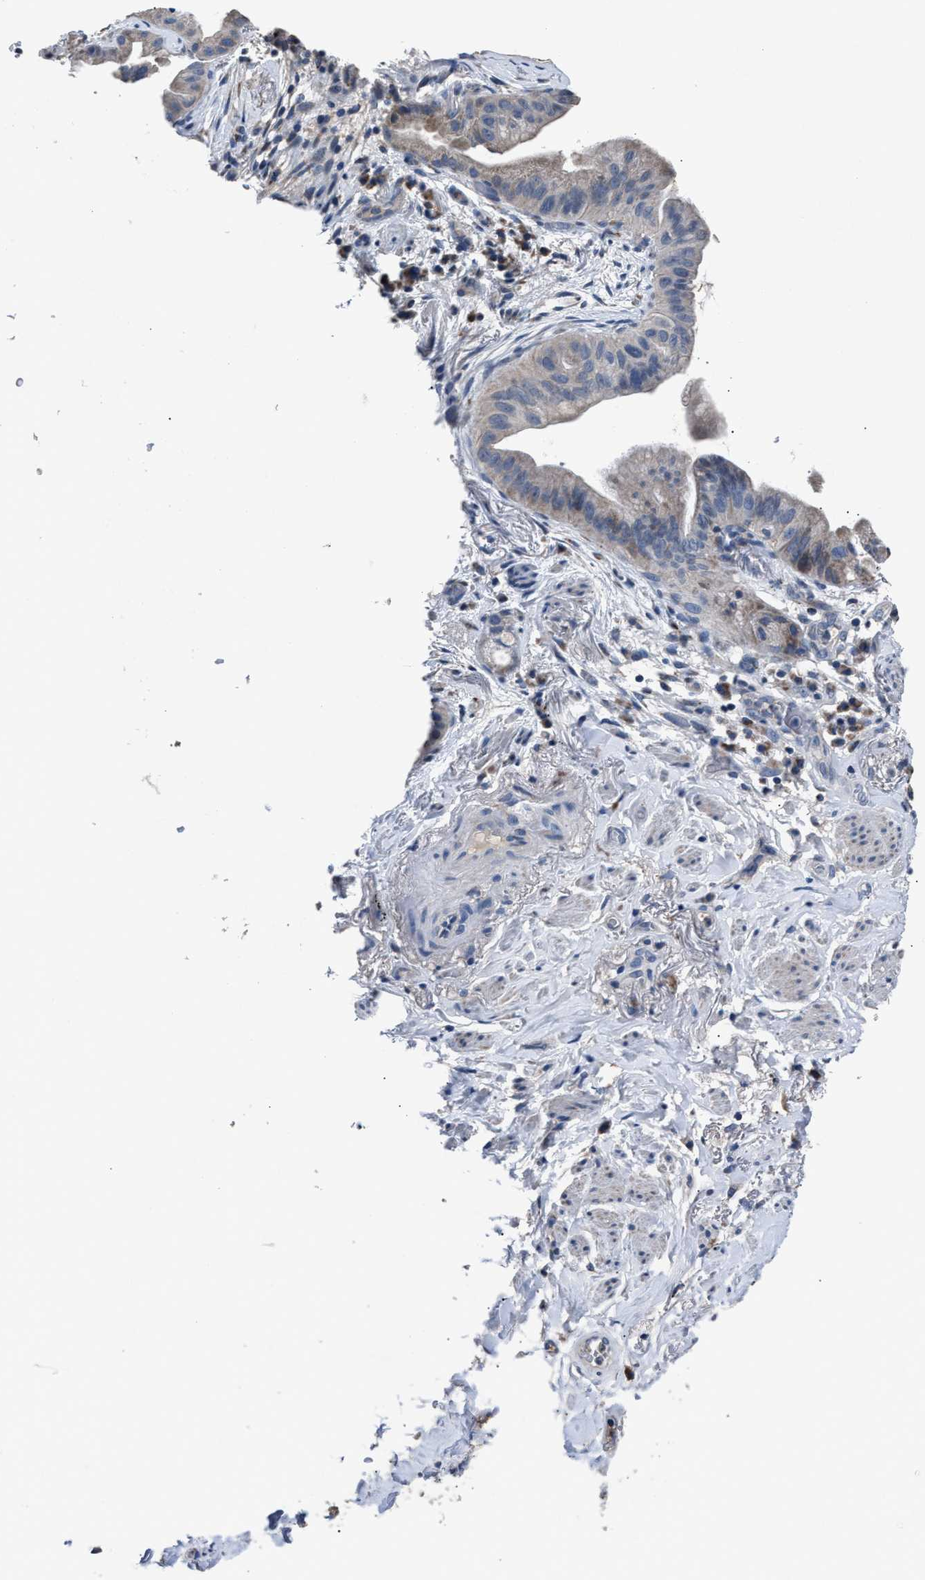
{"staining": {"intensity": "moderate", "quantity": "25%-75%", "location": "cytoplasmic/membranous"}, "tissue": "lung cancer", "cell_type": "Tumor cells", "image_type": "cancer", "snomed": [{"axis": "morphology", "description": "Normal tissue, NOS"}, {"axis": "morphology", "description": "Adenocarcinoma, NOS"}, {"axis": "topography", "description": "Bronchus"}, {"axis": "topography", "description": "Lung"}], "caption": "A histopathology image of lung adenocarcinoma stained for a protein shows moderate cytoplasmic/membranous brown staining in tumor cells. The staining was performed using DAB, with brown indicating positive protein expression. Nuclei are stained blue with hematoxylin.", "gene": "DNAJC24", "patient": {"sex": "female", "age": 70}}